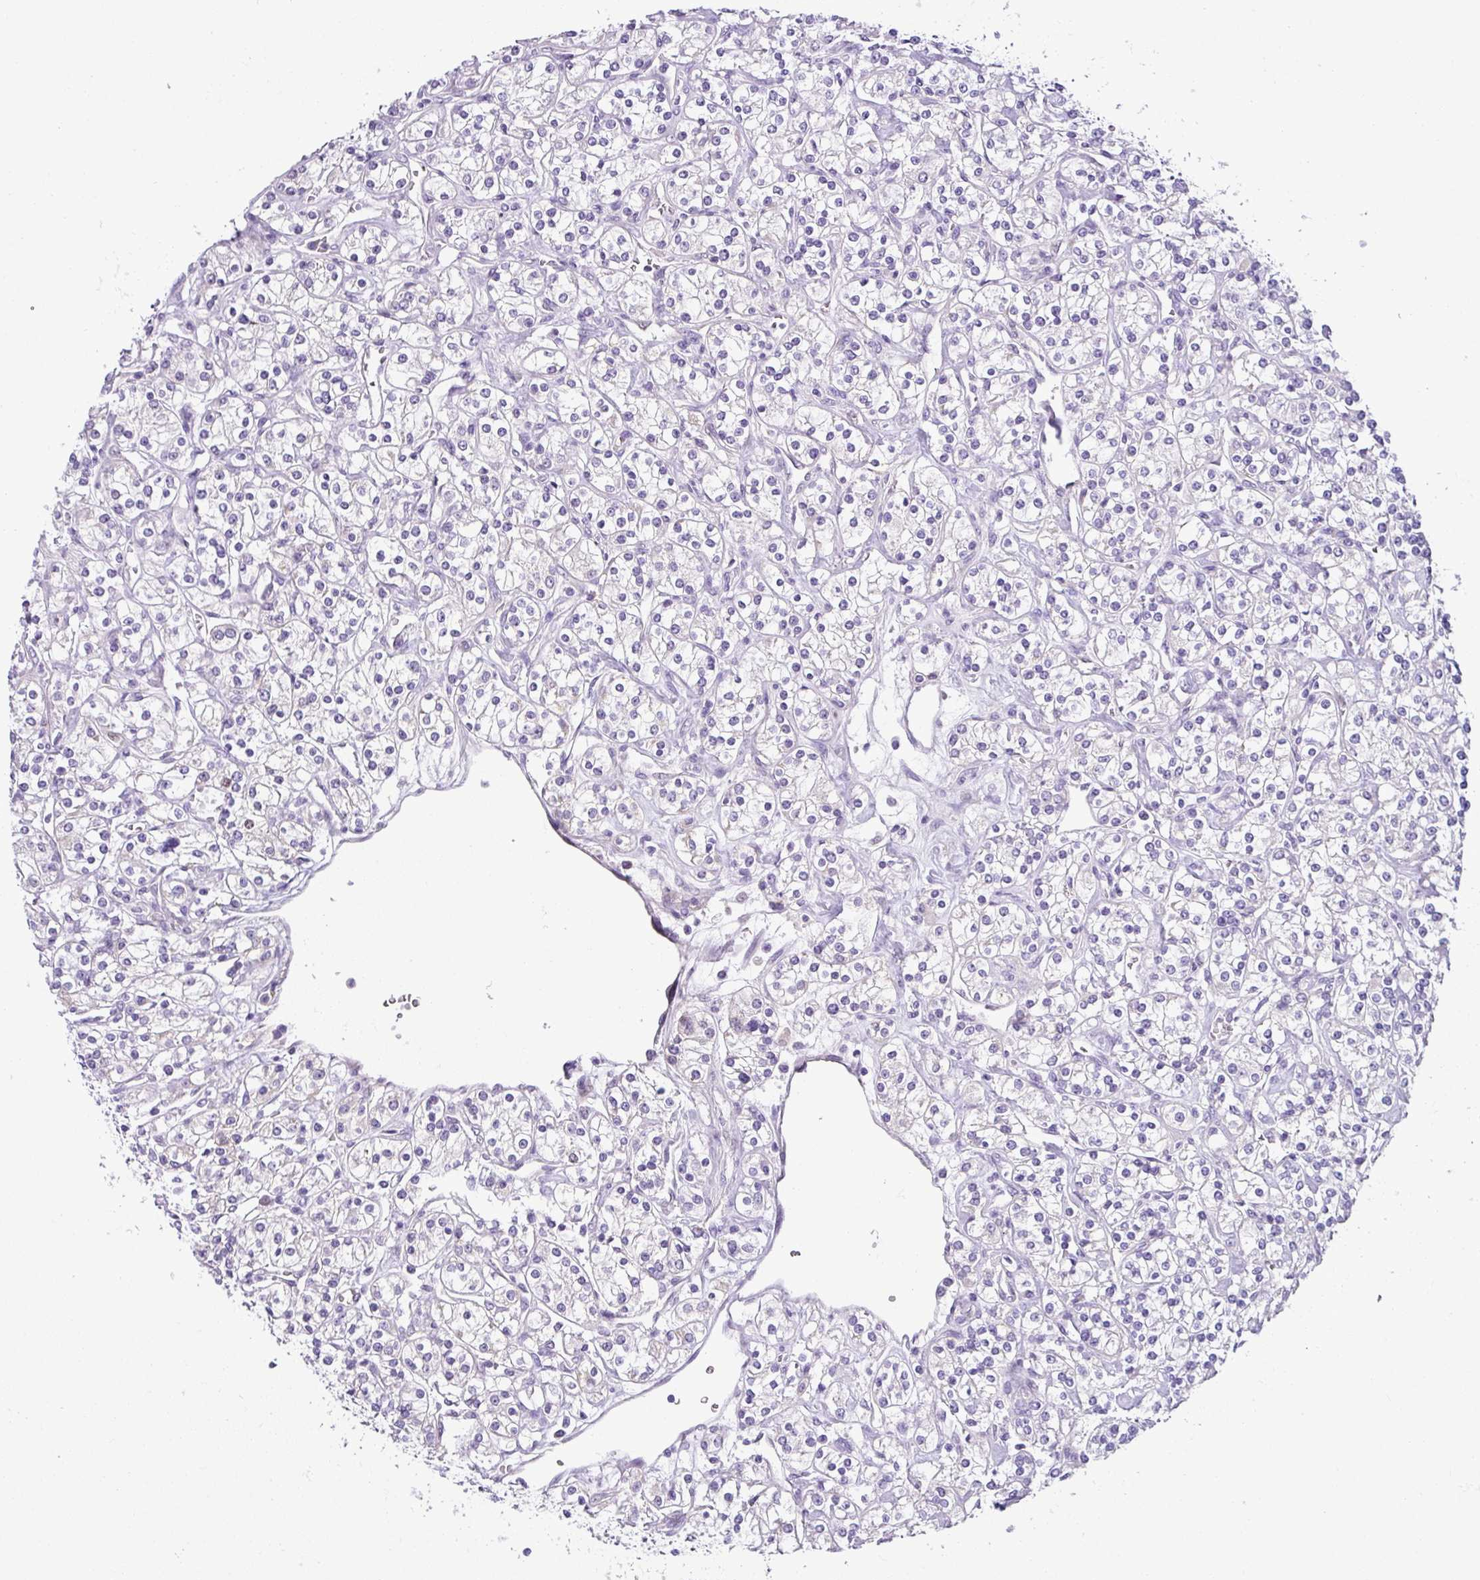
{"staining": {"intensity": "negative", "quantity": "none", "location": "none"}, "tissue": "renal cancer", "cell_type": "Tumor cells", "image_type": "cancer", "snomed": [{"axis": "morphology", "description": "Adenocarcinoma, NOS"}, {"axis": "topography", "description": "Kidney"}], "caption": "Immunohistochemistry (IHC) photomicrograph of human renal cancer (adenocarcinoma) stained for a protein (brown), which shows no staining in tumor cells.", "gene": "HMCN2", "patient": {"sex": "male", "age": 77}}